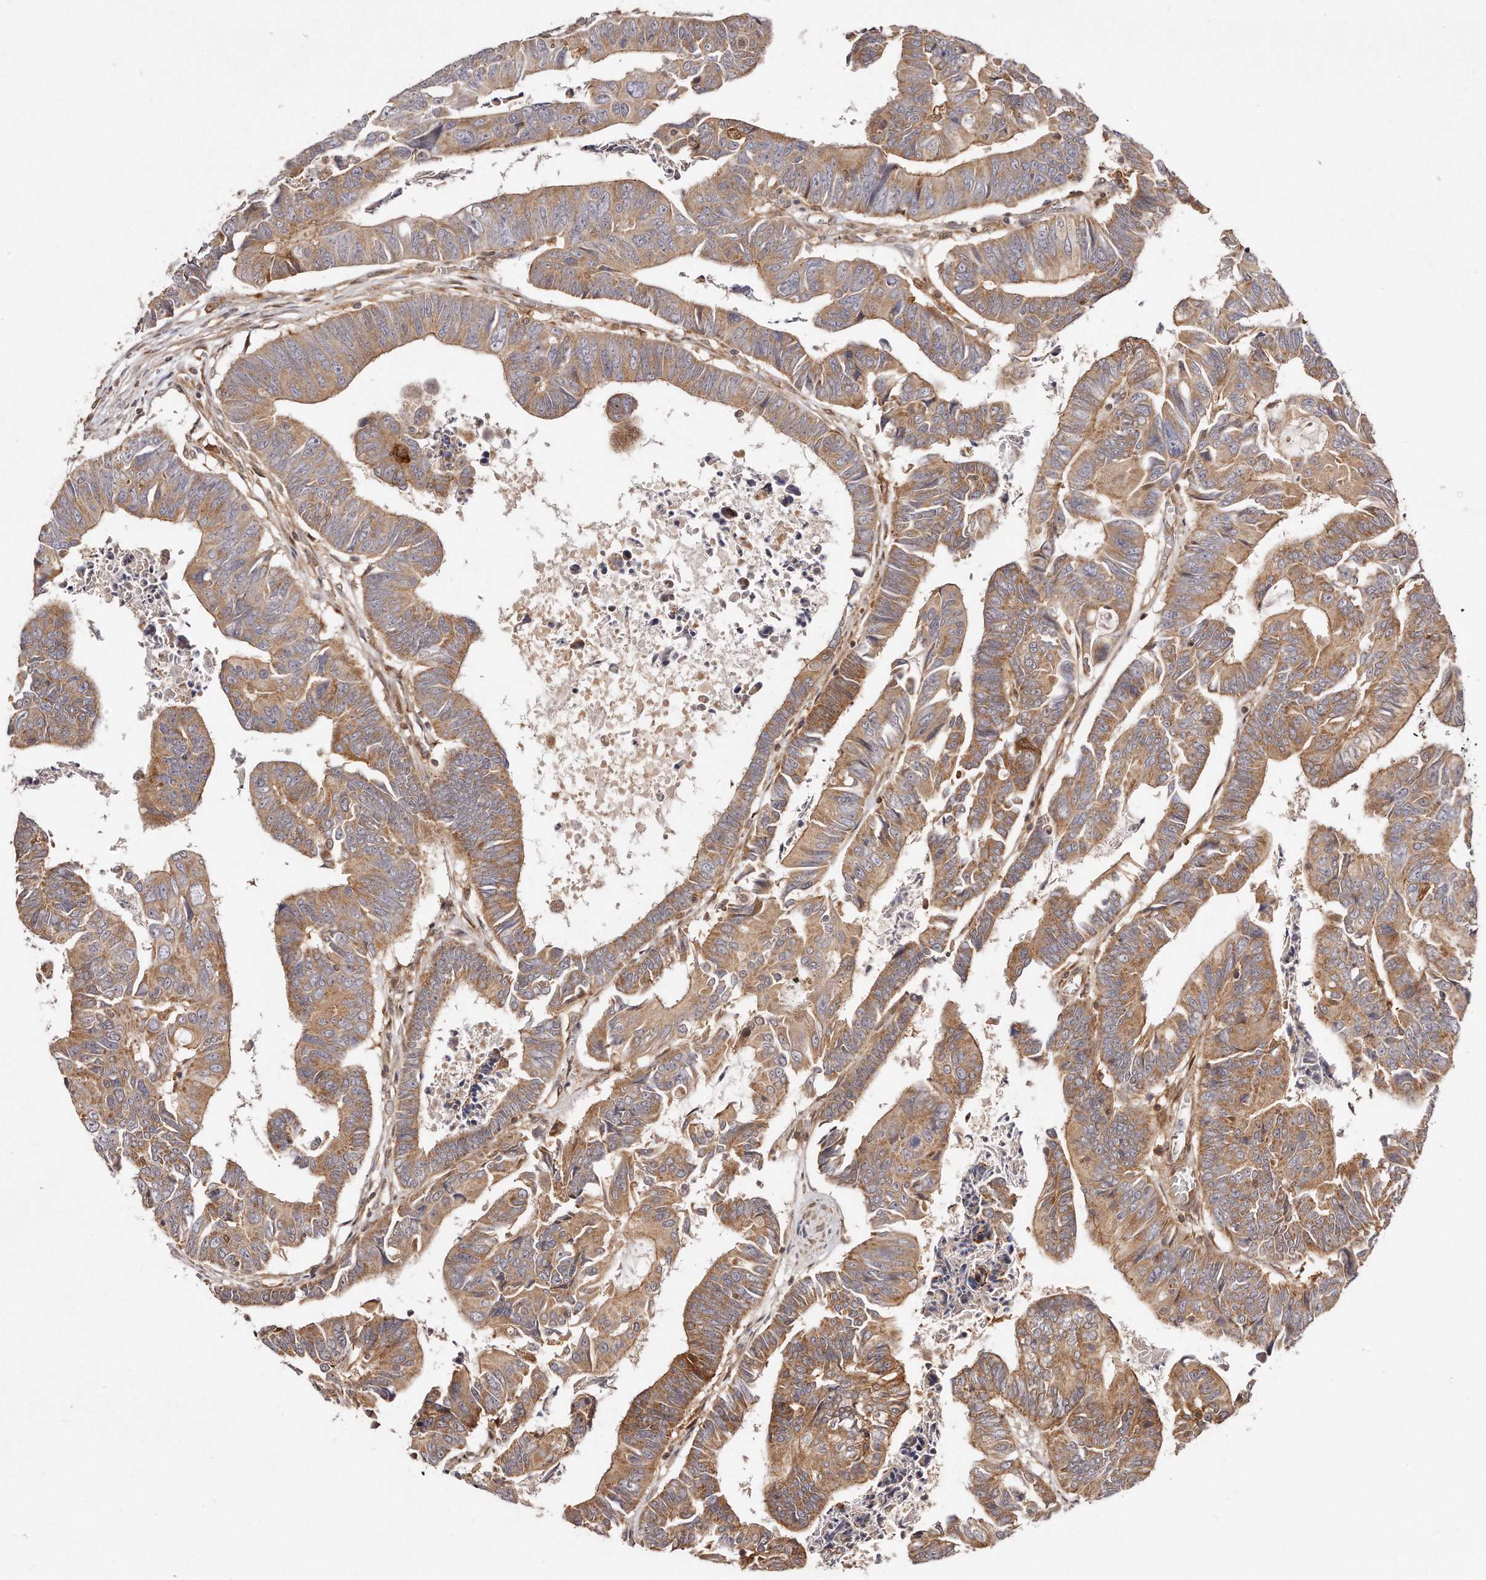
{"staining": {"intensity": "moderate", "quantity": ">75%", "location": "cytoplasmic/membranous"}, "tissue": "colorectal cancer", "cell_type": "Tumor cells", "image_type": "cancer", "snomed": [{"axis": "morphology", "description": "Adenocarcinoma, NOS"}, {"axis": "topography", "description": "Rectum"}], "caption": "Colorectal cancer tissue displays moderate cytoplasmic/membranous staining in about >75% of tumor cells, visualized by immunohistochemistry. (DAB = brown stain, brightfield microscopy at high magnification).", "gene": "GBP4", "patient": {"sex": "female", "age": 65}}